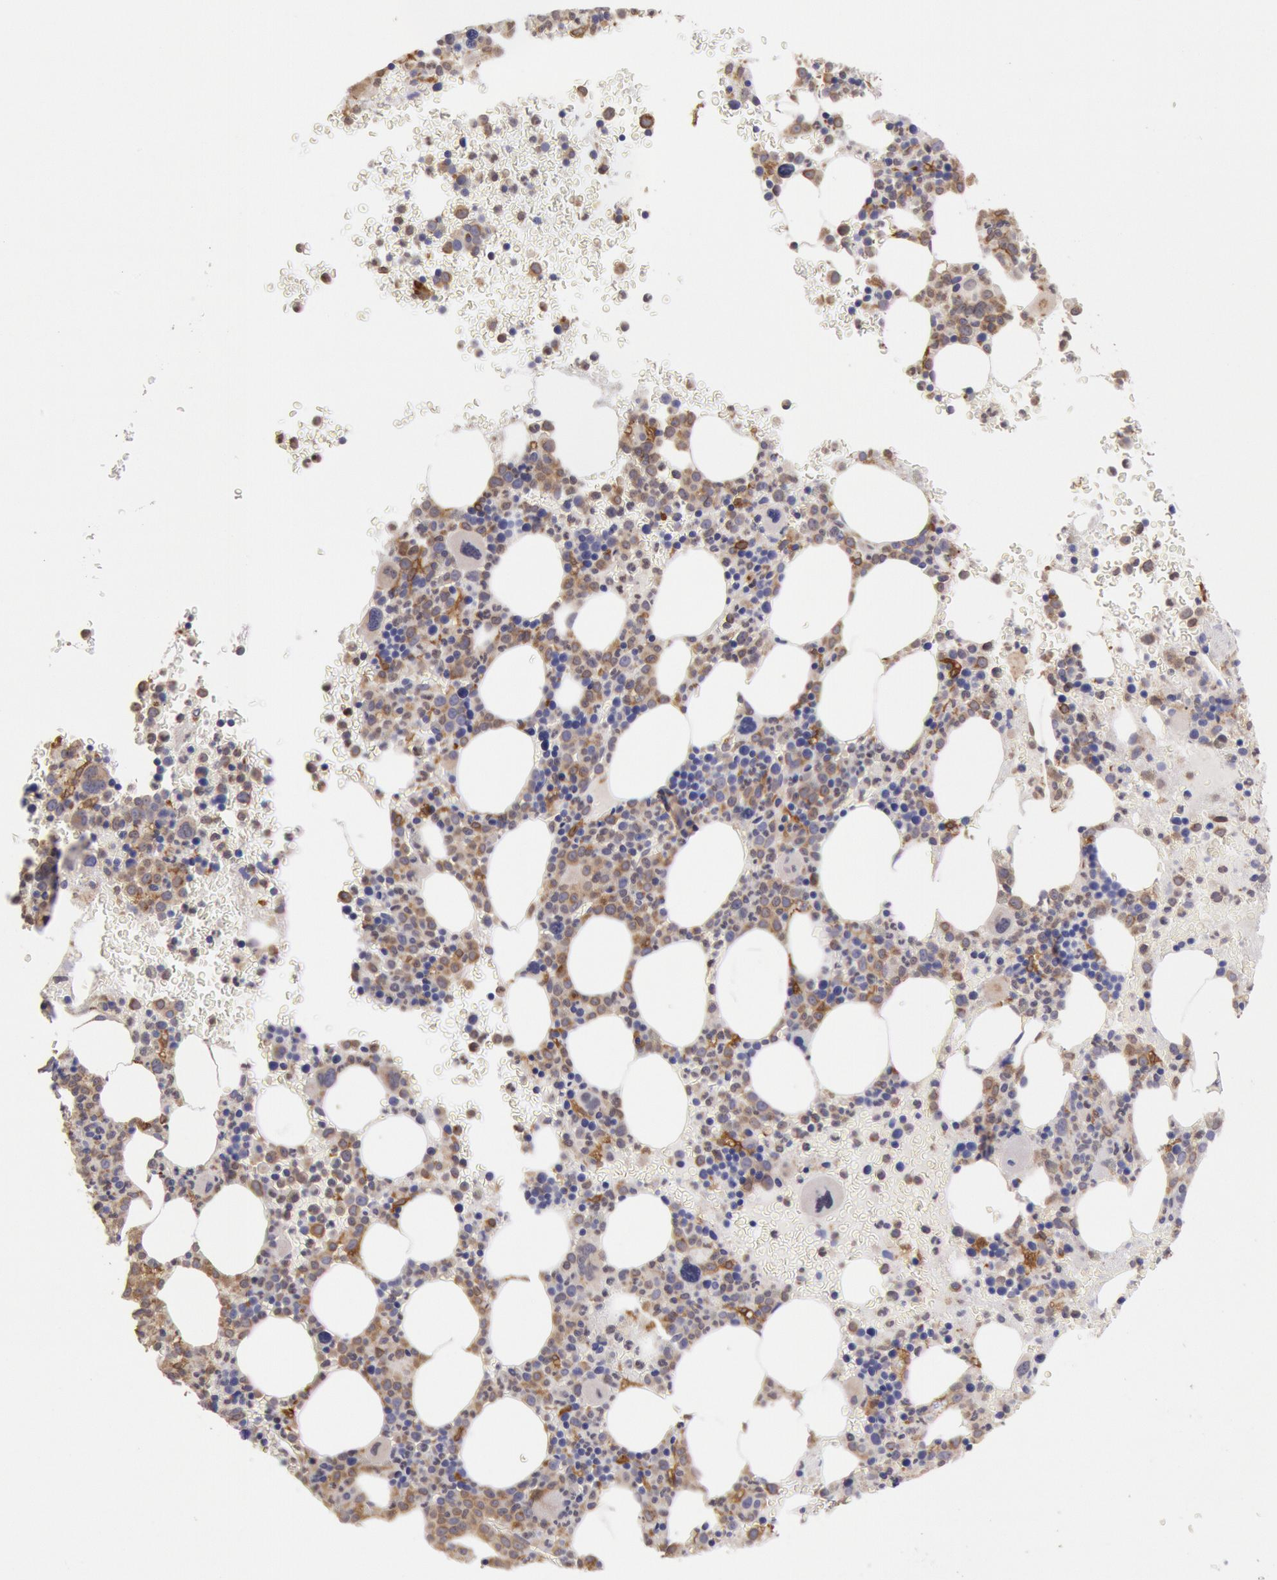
{"staining": {"intensity": "moderate", "quantity": "25%-75%", "location": "cytoplasmic/membranous,nuclear"}, "tissue": "bone marrow", "cell_type": "Hematopoietic cells", "image_type": "normal", "snomed": [{"axis": "morphology", "description": "Normal tissue, NOS"}, {"axis": "topography", "description": "Bone marrow"}], "caption": "The immunohistochemical stain highlights moderate cytoplasmic/membranous,nuclear positivity in hematopoietic cells of benign bone marrow. (DAB = brown stain, brightfield microscopy at high magnification).", "gene": "COMT", "patient": {"sex": "male", "age": 69}}